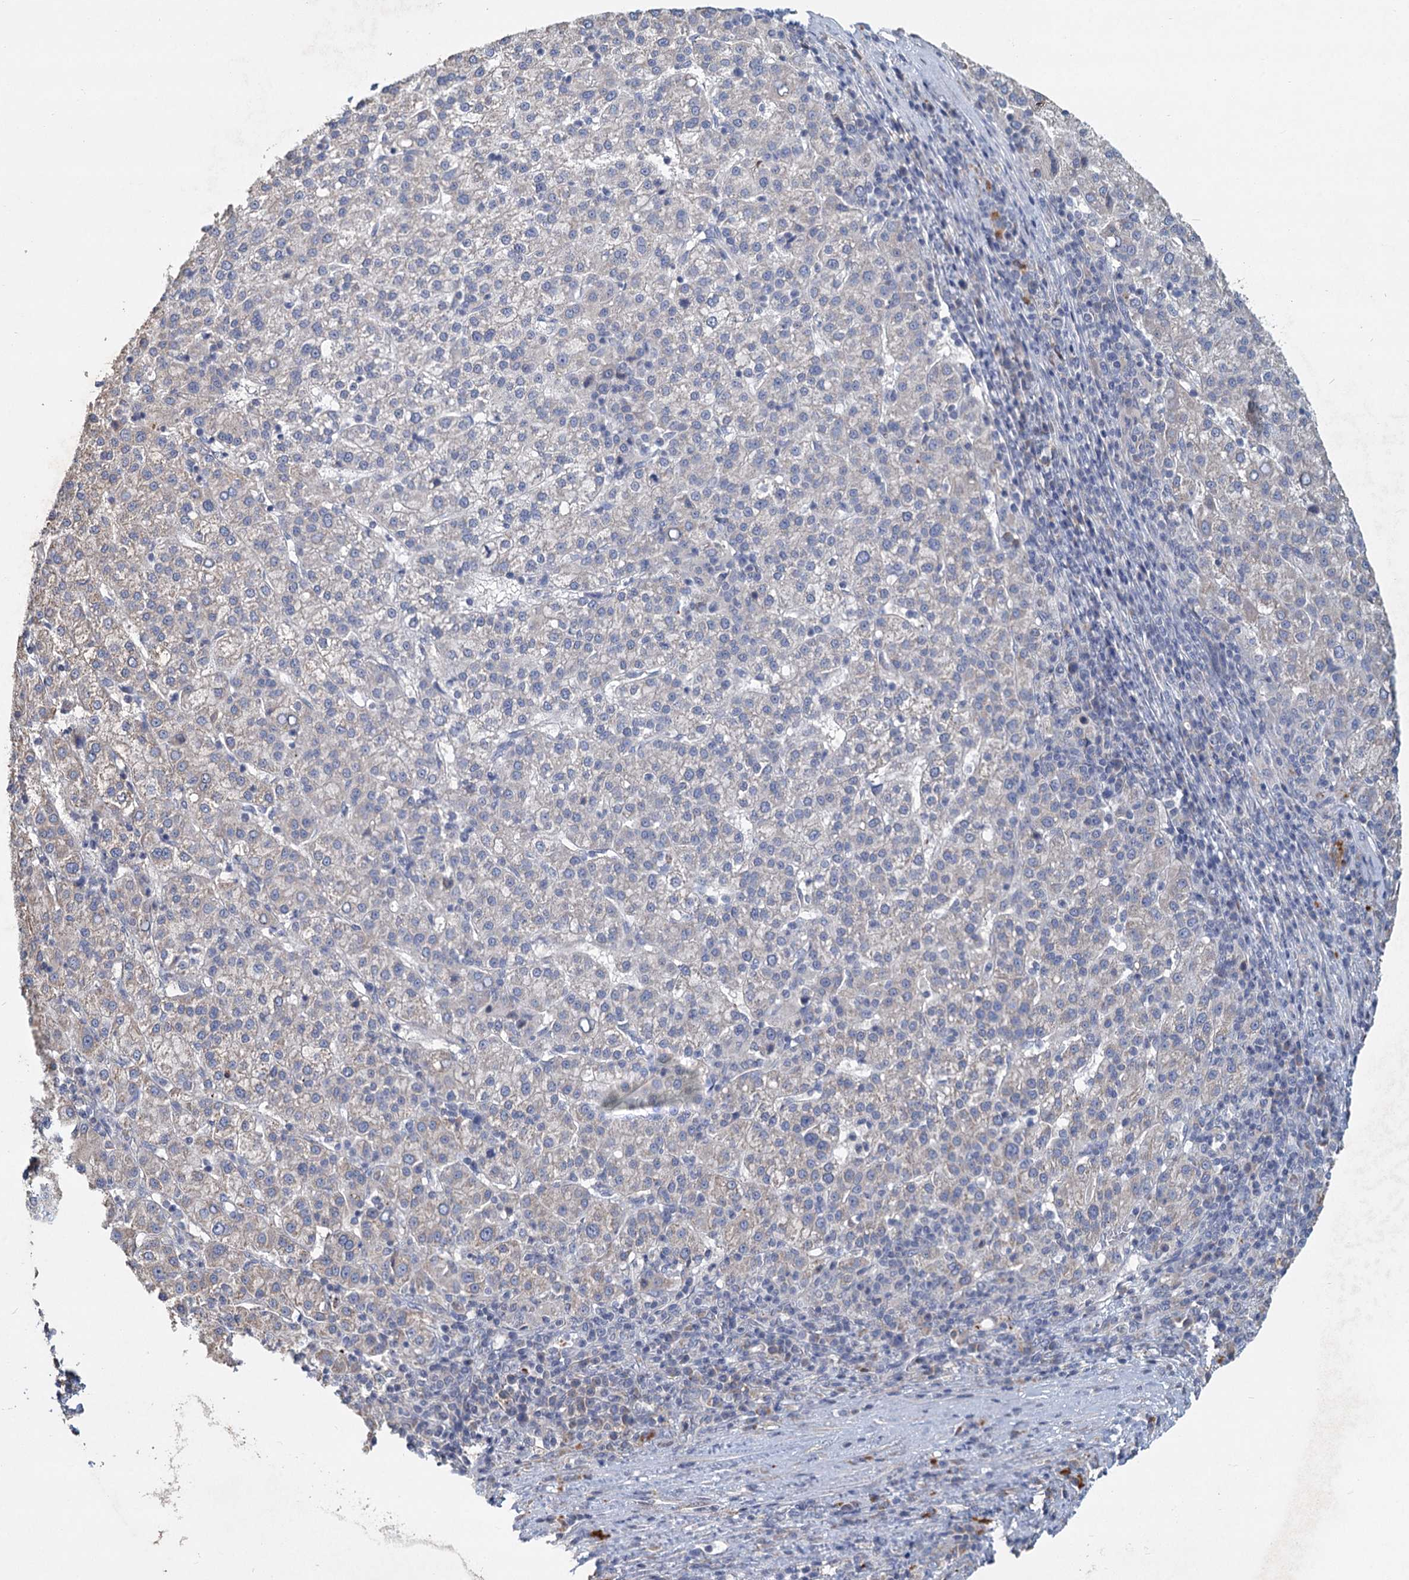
{"staining": {"intensity": "weak", "quantity": "<25%", "location": "cytoplasmic/membranous"}, "tissue": "liver cancer", "cell_type": "Tumor cells", "image_type": "cancer", "snomed": [{"axis": "morphology", "description": "Carcinoma, Hepatocellular, NOS"}, {"axis": "topography", "description": "Liver"}], "caption": "IHC histopathology image of neoplastic tissue: liver cancer (hepatocellular carcinoma) stained with DAB exhibits no significant protein expression in tumor cells. (DAB (3,3'-diaminobenzidine) immunohistochemistry (IHC), high magnification).", "gene": "HES2", "patient": {"sex": "female", "age": 58}}